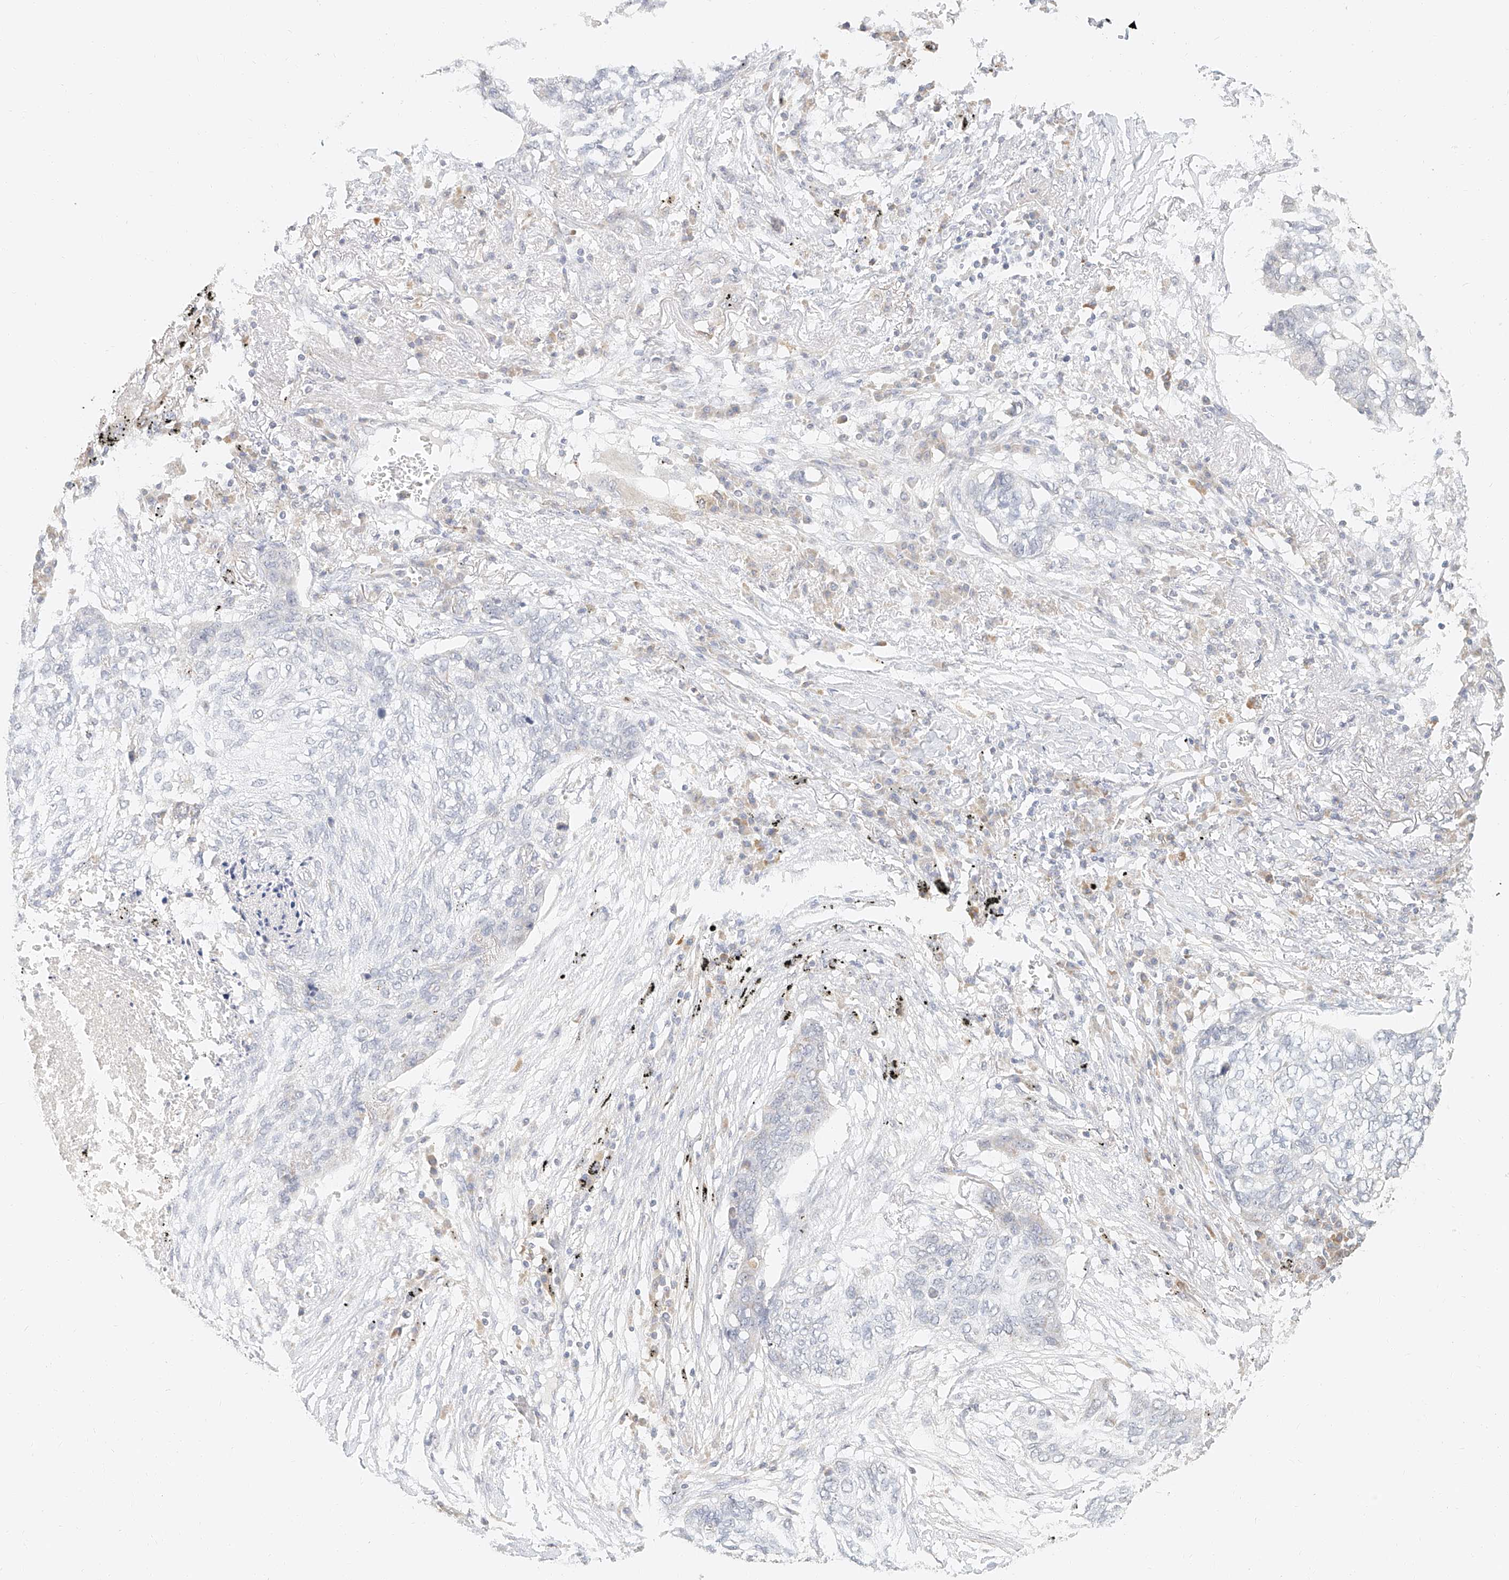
{"staining": {"intensity": "negative", "quantity": "none", "location": "none"}, "tissue": "lung cancer", "cell_type": "Tumor cells", "image_type": "cancer", "snomed": [{"axis": "morphology", "description": "Squamous cell carcinoma, NOS"}, {"axis": "topography", "description": "Lung"}], "caption": "High magnification brightfield microscopy of lung cancer stained with DAB (3,3'-diaminobenzidine) (brown) and counterstained with hematoxylin (blue): tumor cells show no significant expression. Nuclei are stained in blue.", "gene": "CXorf58", "patient": {"sex": "female", "age": 63}}